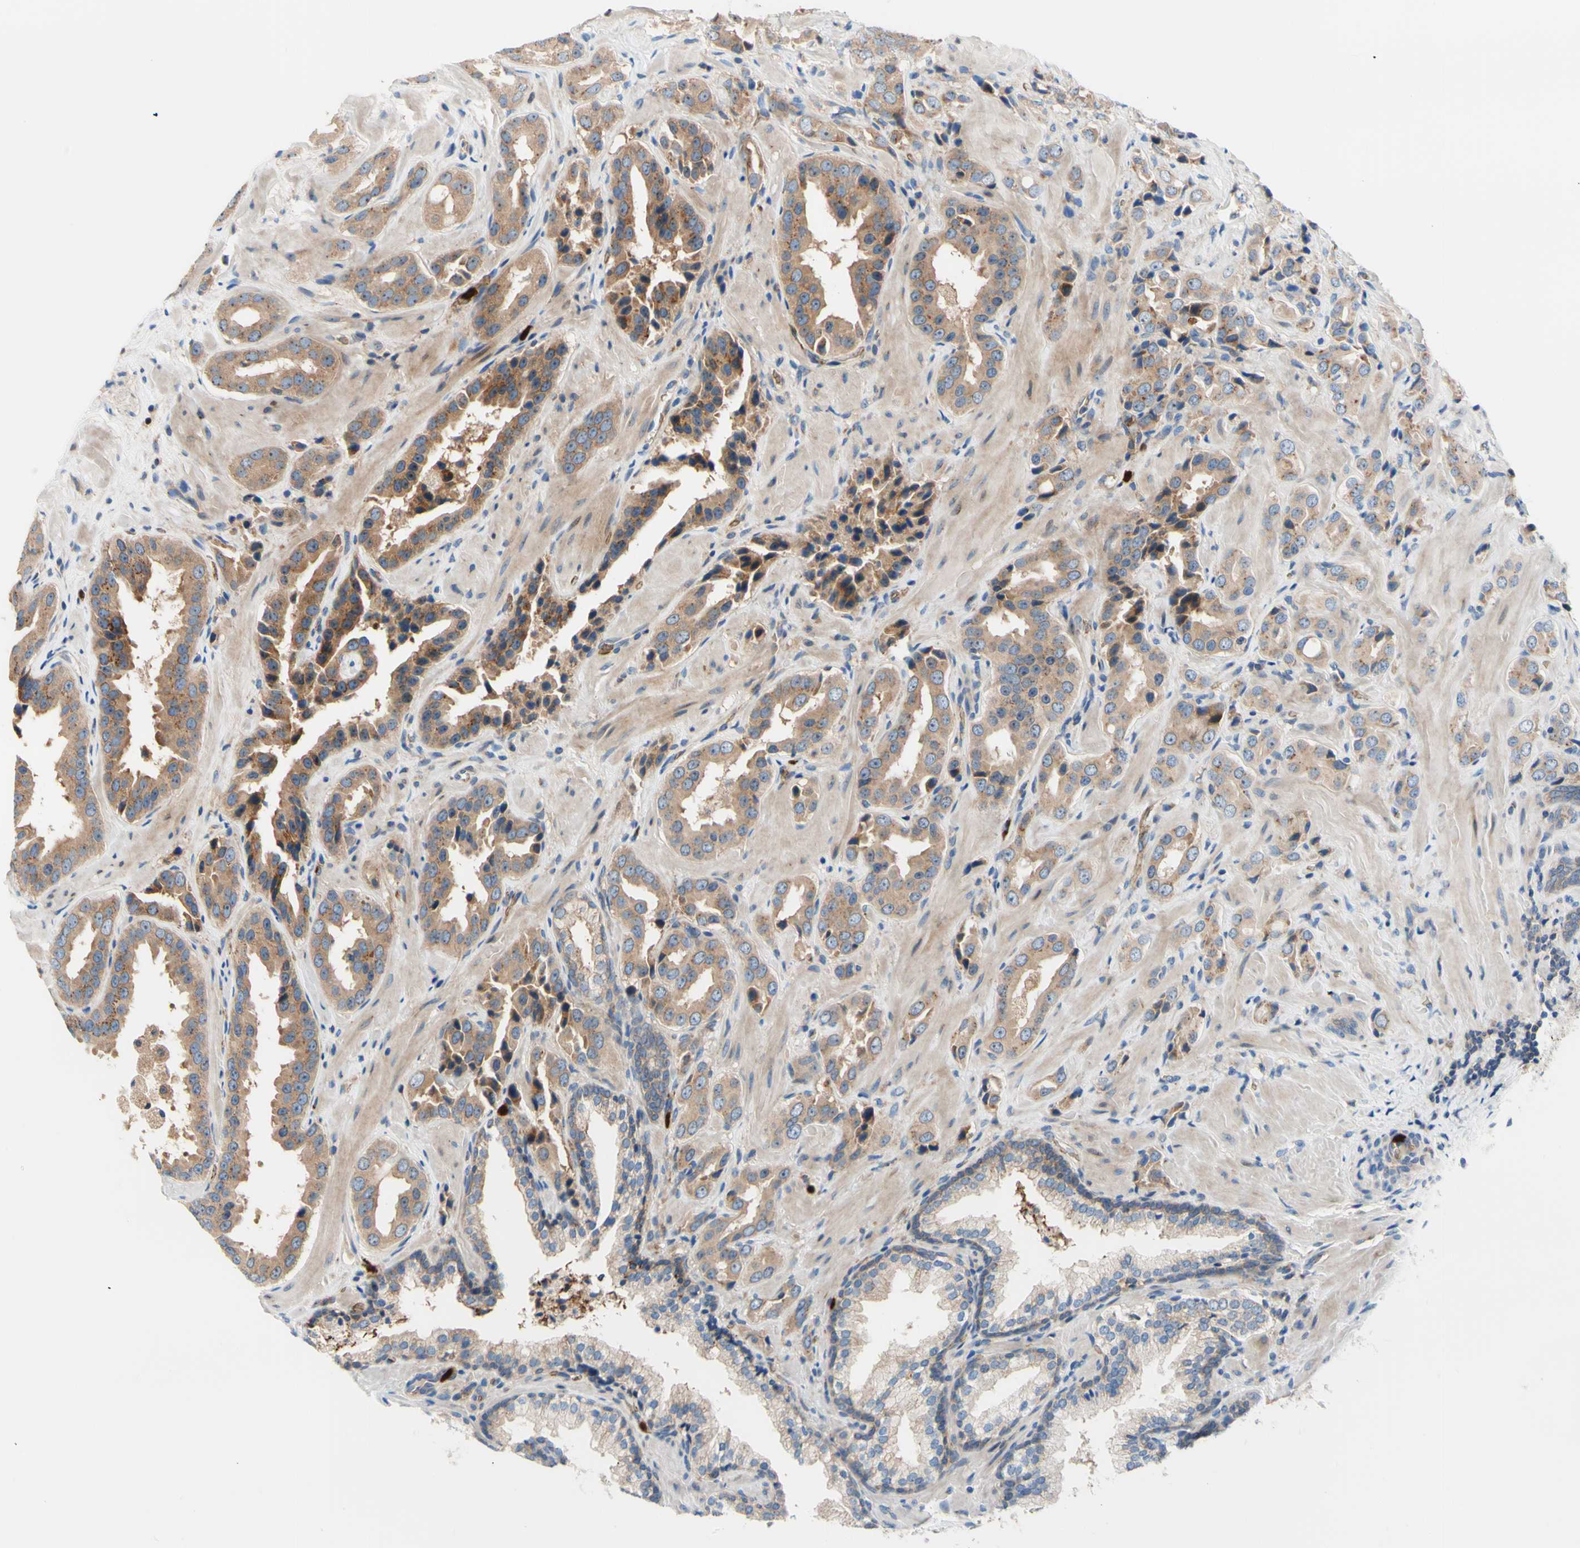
{"staining": {"intensity": "moderate", "quantity": "25%-75%", "location": "cytoplasmic/membranous,nuclear"}, "tissue": "prostate cancer", "cell_type": "Tumor cells", "image_type": "cancer", "snomed": [{"axis": "morphology", "description": "Adenocarcinoma, High grade"}, {"axis": "topography", "description": "Prostate"}], "caption": "Immunohistochemical staining of adenocarcinoma (high-grade) (prostate) reveals medium levels of moderate cytoplasmic/membranous and nuclear protein expression in approximately 25%-75% of tumor cells. Immunohistochemistry (ihc) stains the protein of interest in brown and the nuclei are stained blue.", "gene": "USP9X", "patient": {"sex": "male", "age": 64}}